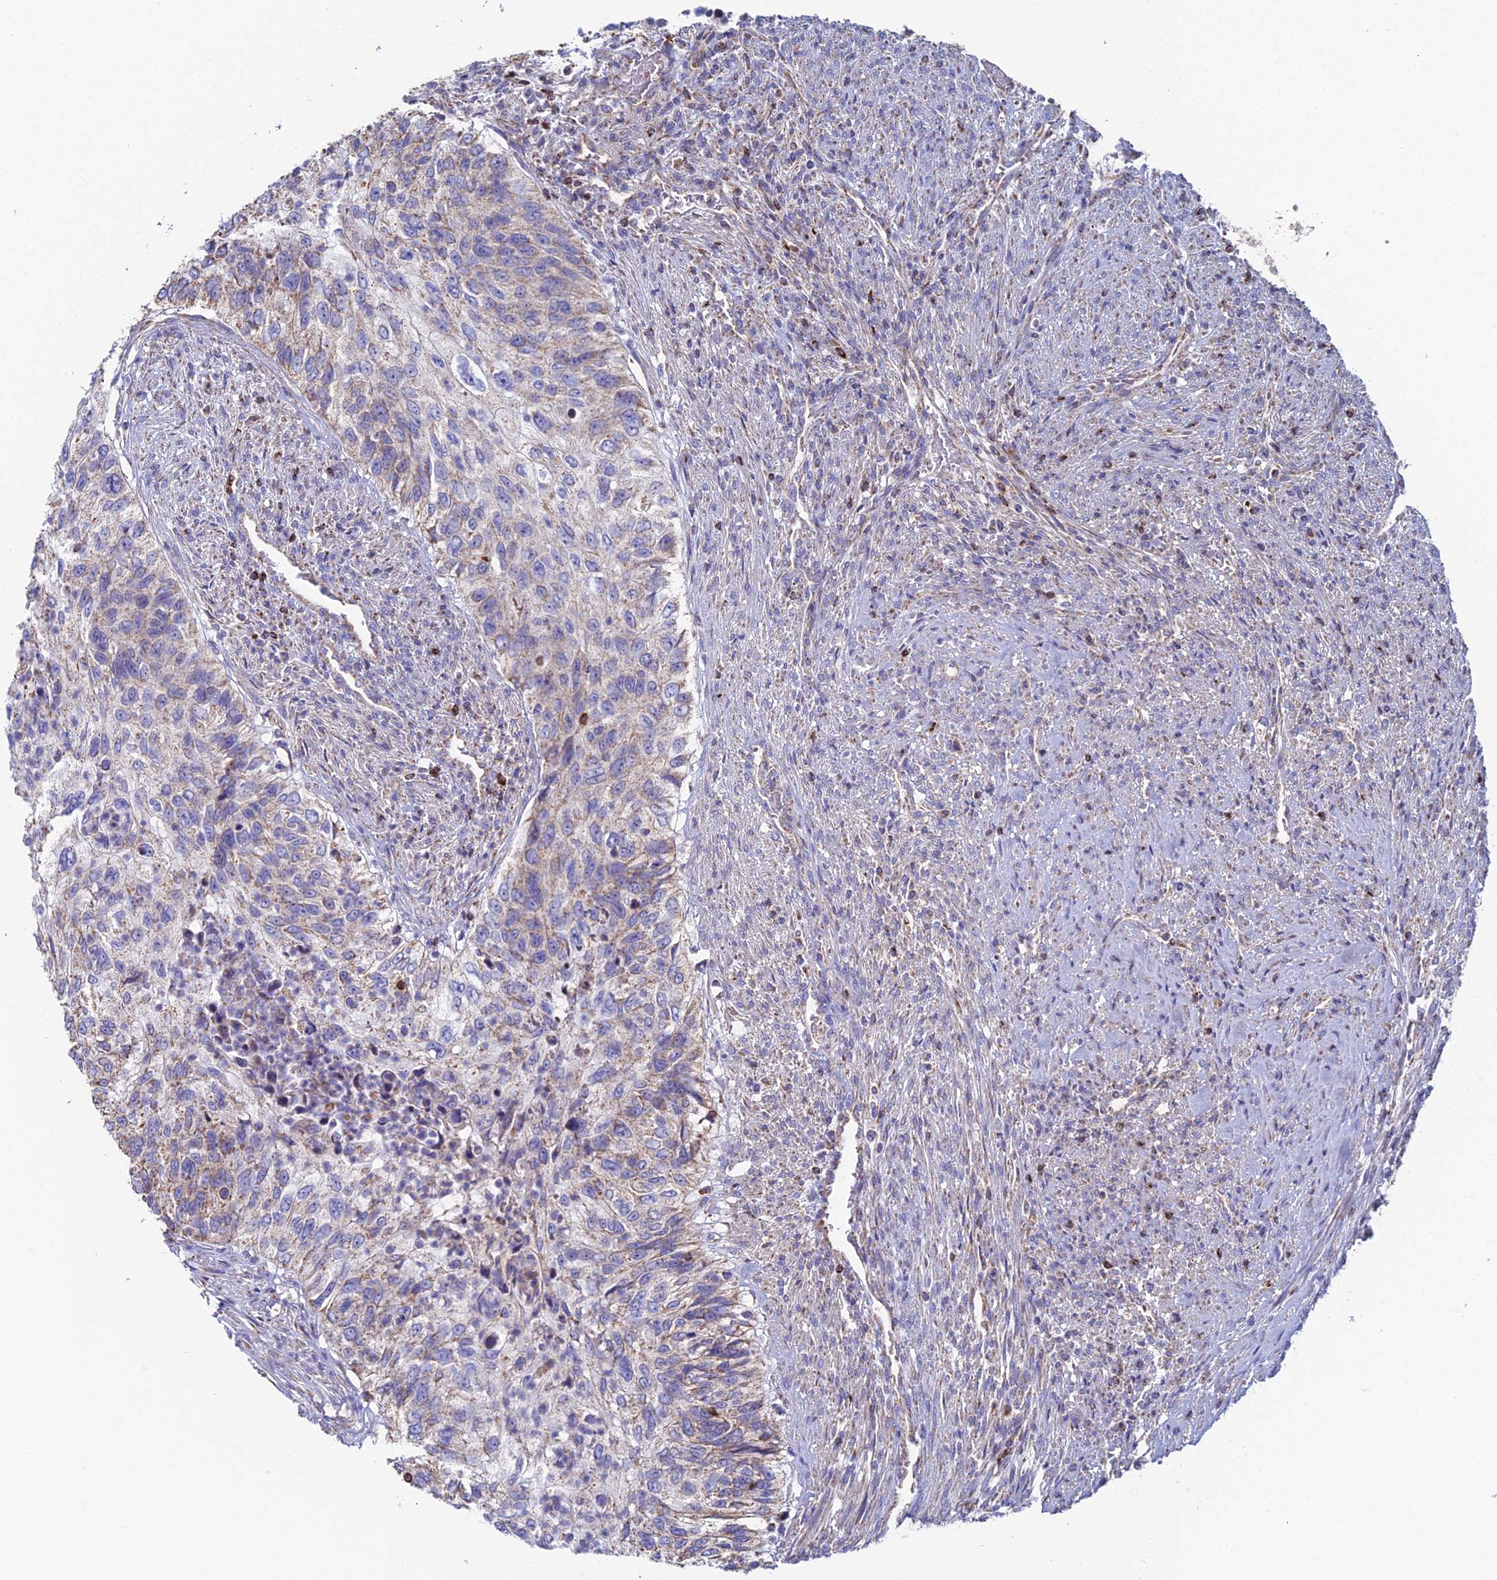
{"staining": {"intensity": "weak", "quantity": "25%-75%", "location": "cytoplasmic/membranous"}, "tissue": "urothelial cancer", "cell_type": "Tumor cells", "image_type": "cancer", "snomed": [{"axis": "morphology", "description": "Urothelial carcinoma, High grade"}, {"axis": "topography", "description": "Urinary bladder"}], "caption": "Urothelial cancer stained with a protein marker demonstrates weak staining in tumor cells.", "gene": "SPOCK2", "patient": {"sex": "female", "age": 60}}